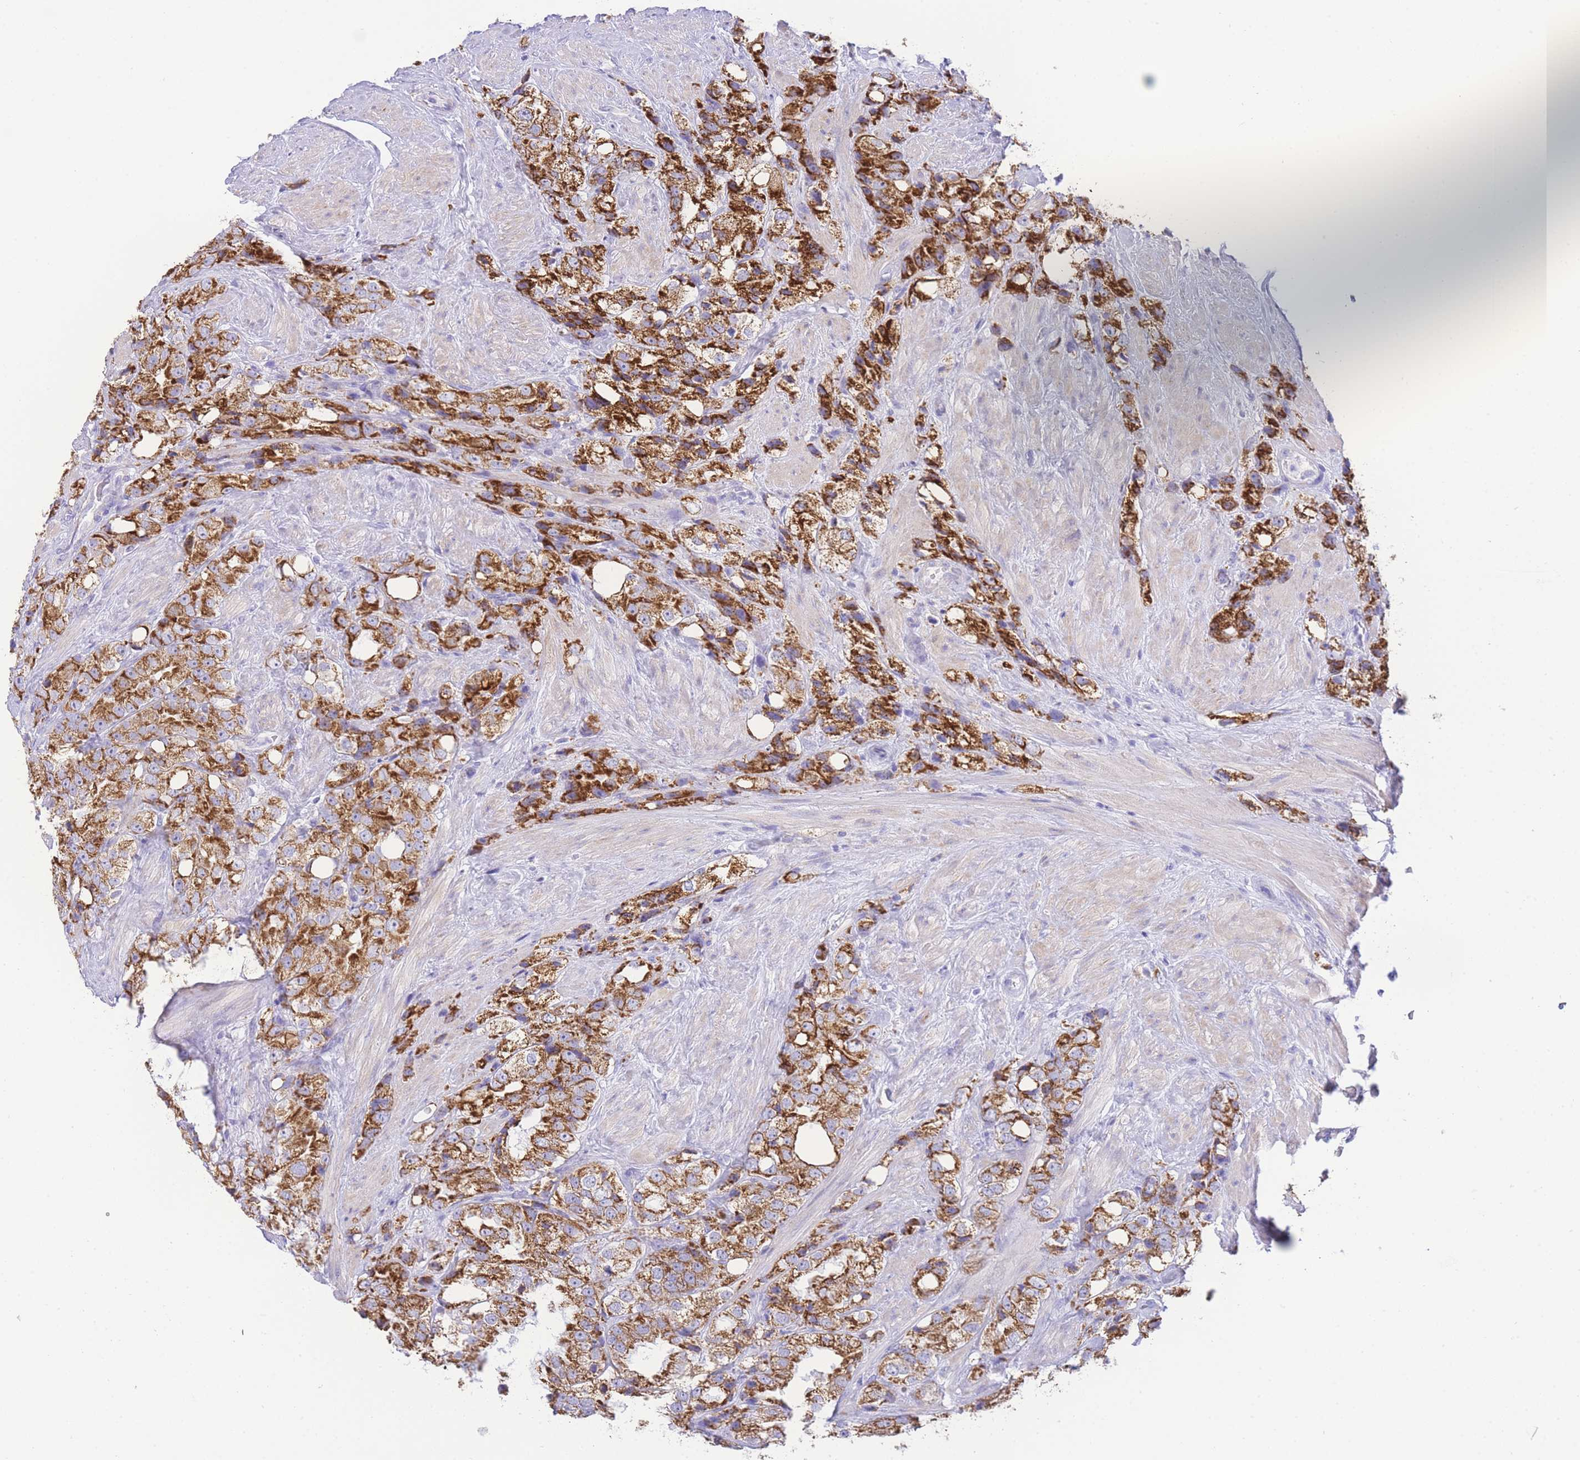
{"staining": {"intensity": "strong", "quantity": ">75%", "location": "cytoplasmic/membranous"}, "tissue": "prostate cancer", "cell_type": "Tumor cells", "image_type": "cancer", "snomed": [{"axis": "morphology", "description": "Adenocarcinoma, NOS"}, {"axis": "topography", "description": "Prostate"}], "caption": "Protein analysis of prostate cancer (adenocarcinoma) tissue shows strong cytoplasmic/membranous positivity in about >75% of tumor cells.", "gene": "ACSM4", "patient": {"sex": "male", "age": 79}}